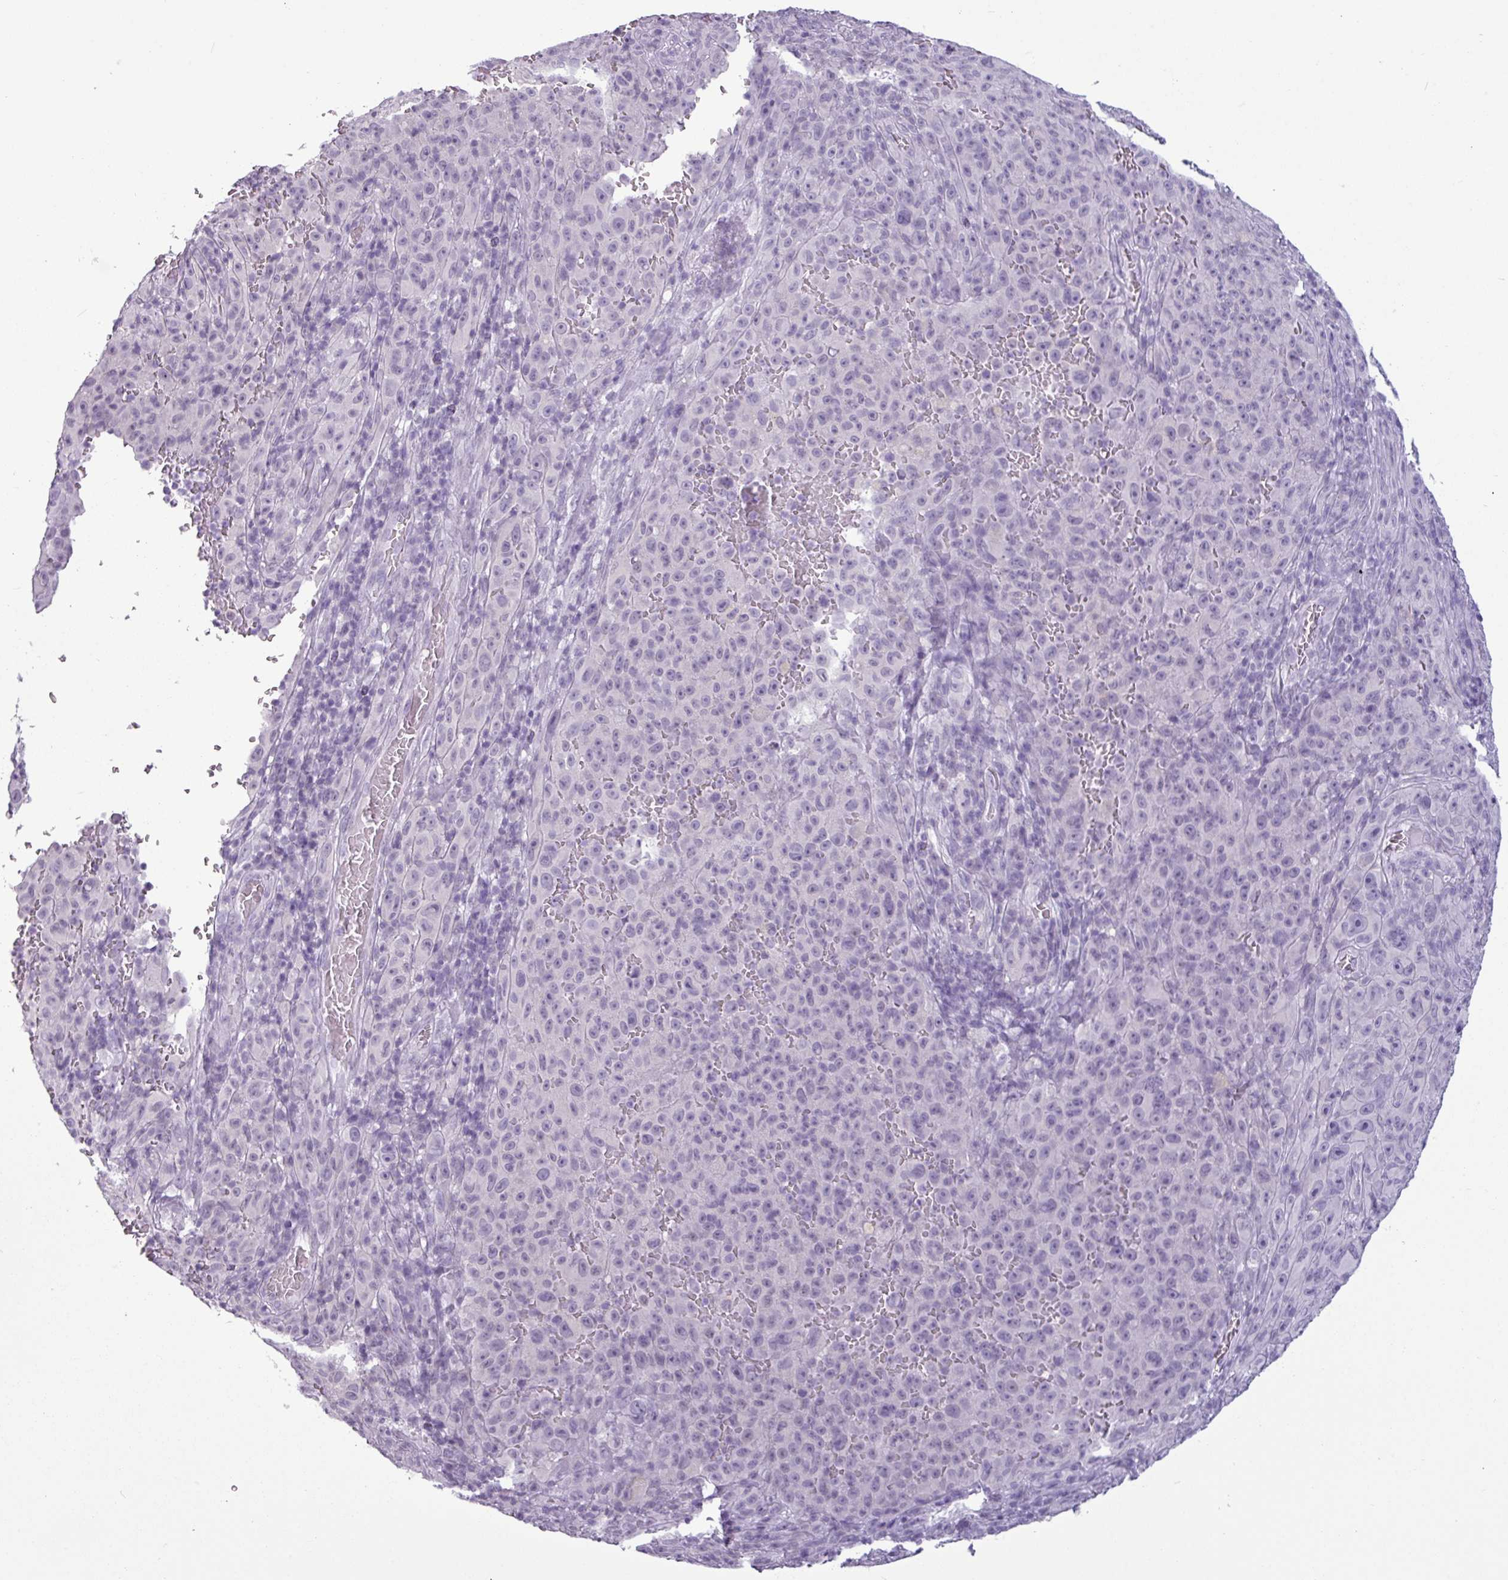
{"staining": {"intensity": "negative", "quantity": "none", "location": "none"}, "tissue": "melanoma", "cell_type": "Tumor cells", "image_type": "cancer", "snomed": [{"axis": "morphology", "description": "Malignant melanoma, NOS"}, {"axis": "topography", "description": "Skin"}], "caption": "Malignant melanoma was stained to show a protein in brown. There is no significant expression in tumor cells.", "gene": "AMY2A", "patient": {"sex": "female", "age": 82}}